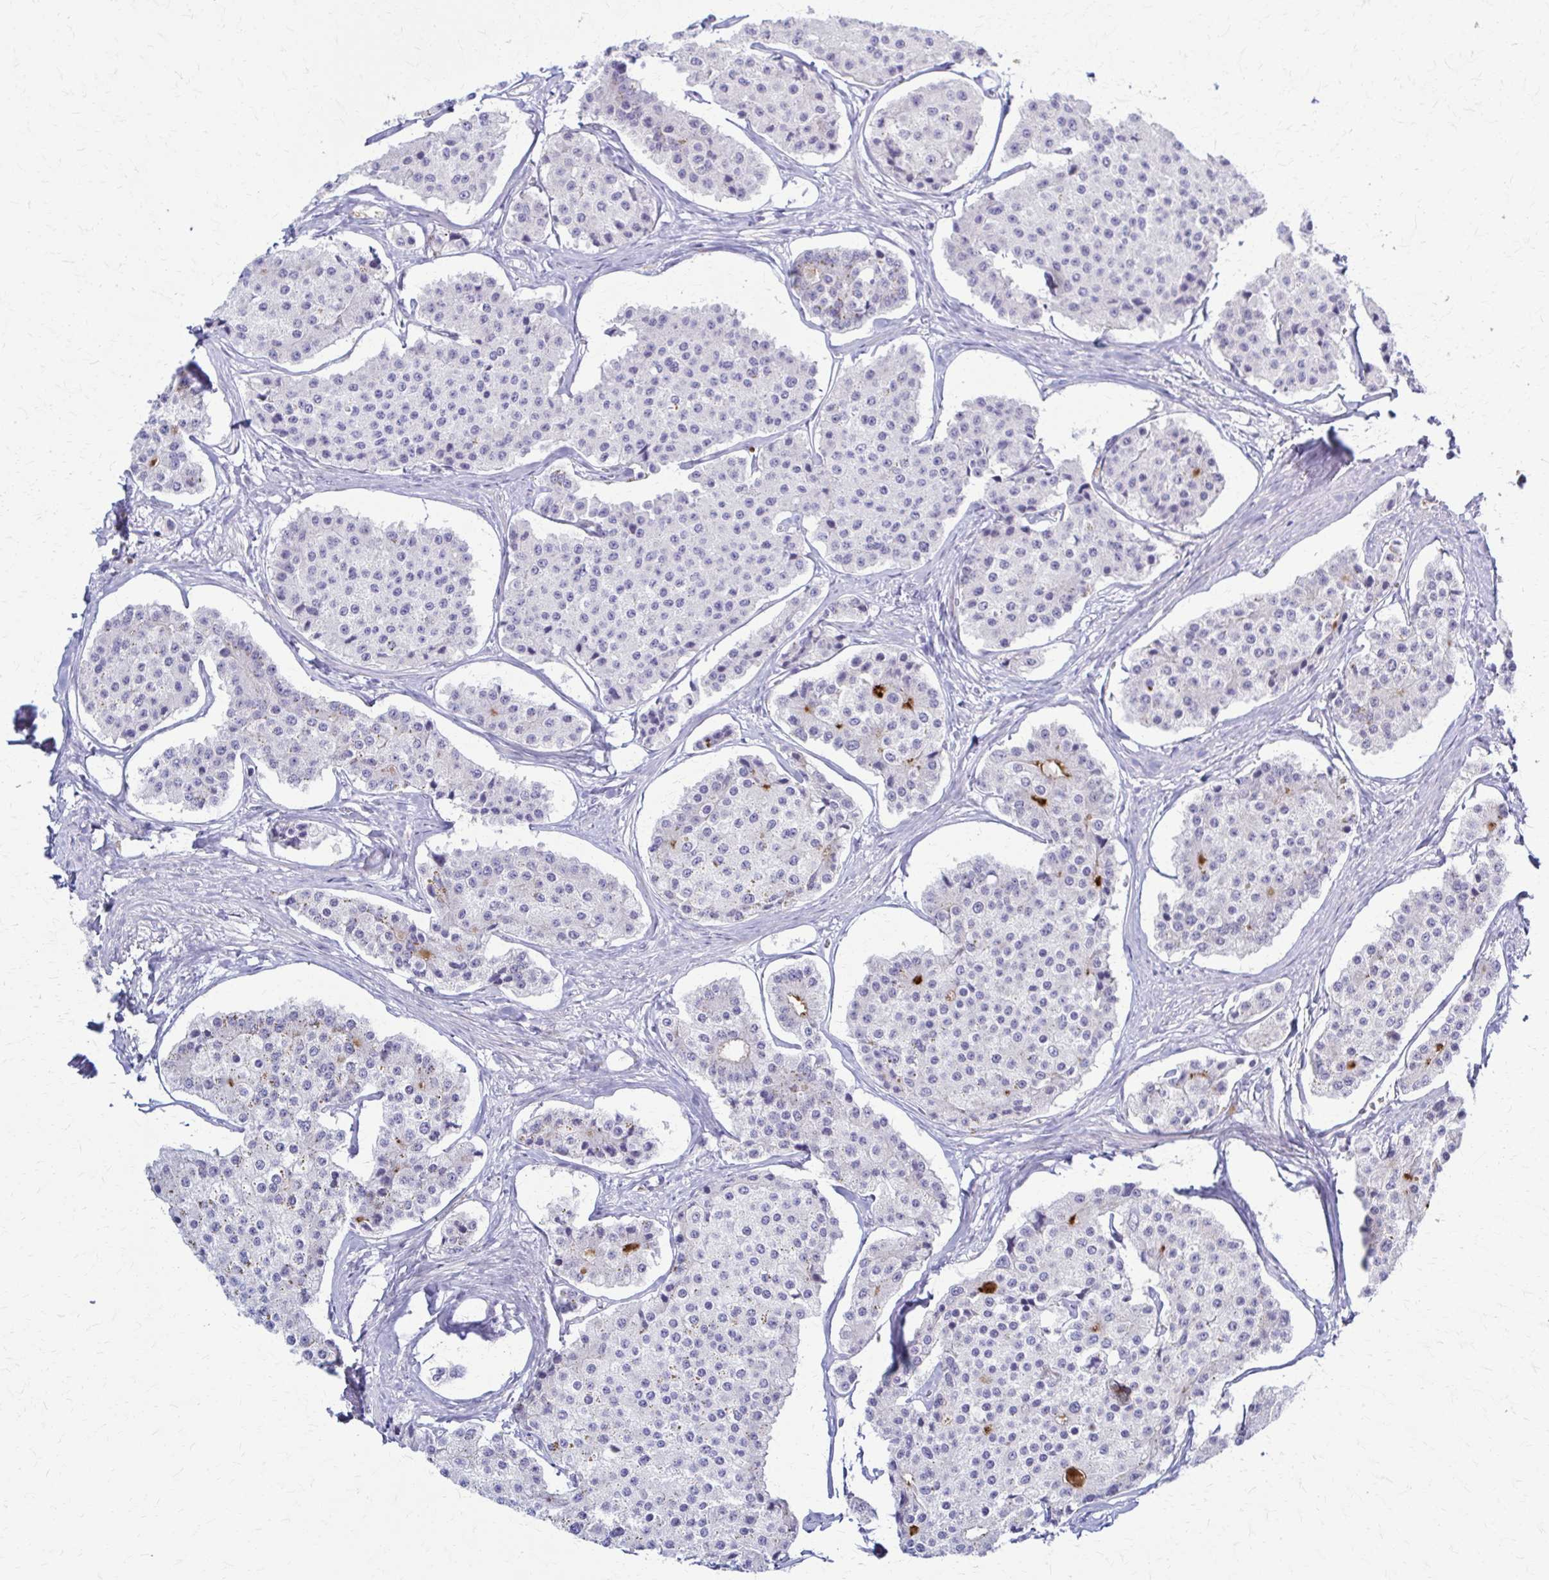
{"staining": {"intensity": "negative", "quantity": "none", "location": "none"}, "tissue": "carcinoid", "cell_type": "Tumor cells", "image_type": "cancer", "snomed": [{"axis": "morphology", "description": "Carcinoid, malignant, NOS"}, {"axis": "topography", "description": "Small intestine"}], "caption": "Malignant carcinoid was stained to show a protein in brown. There is no significant staining in tumor cells.", "gene": "RHOBTB2", "patient": {"sex": "female", "age": 65}}